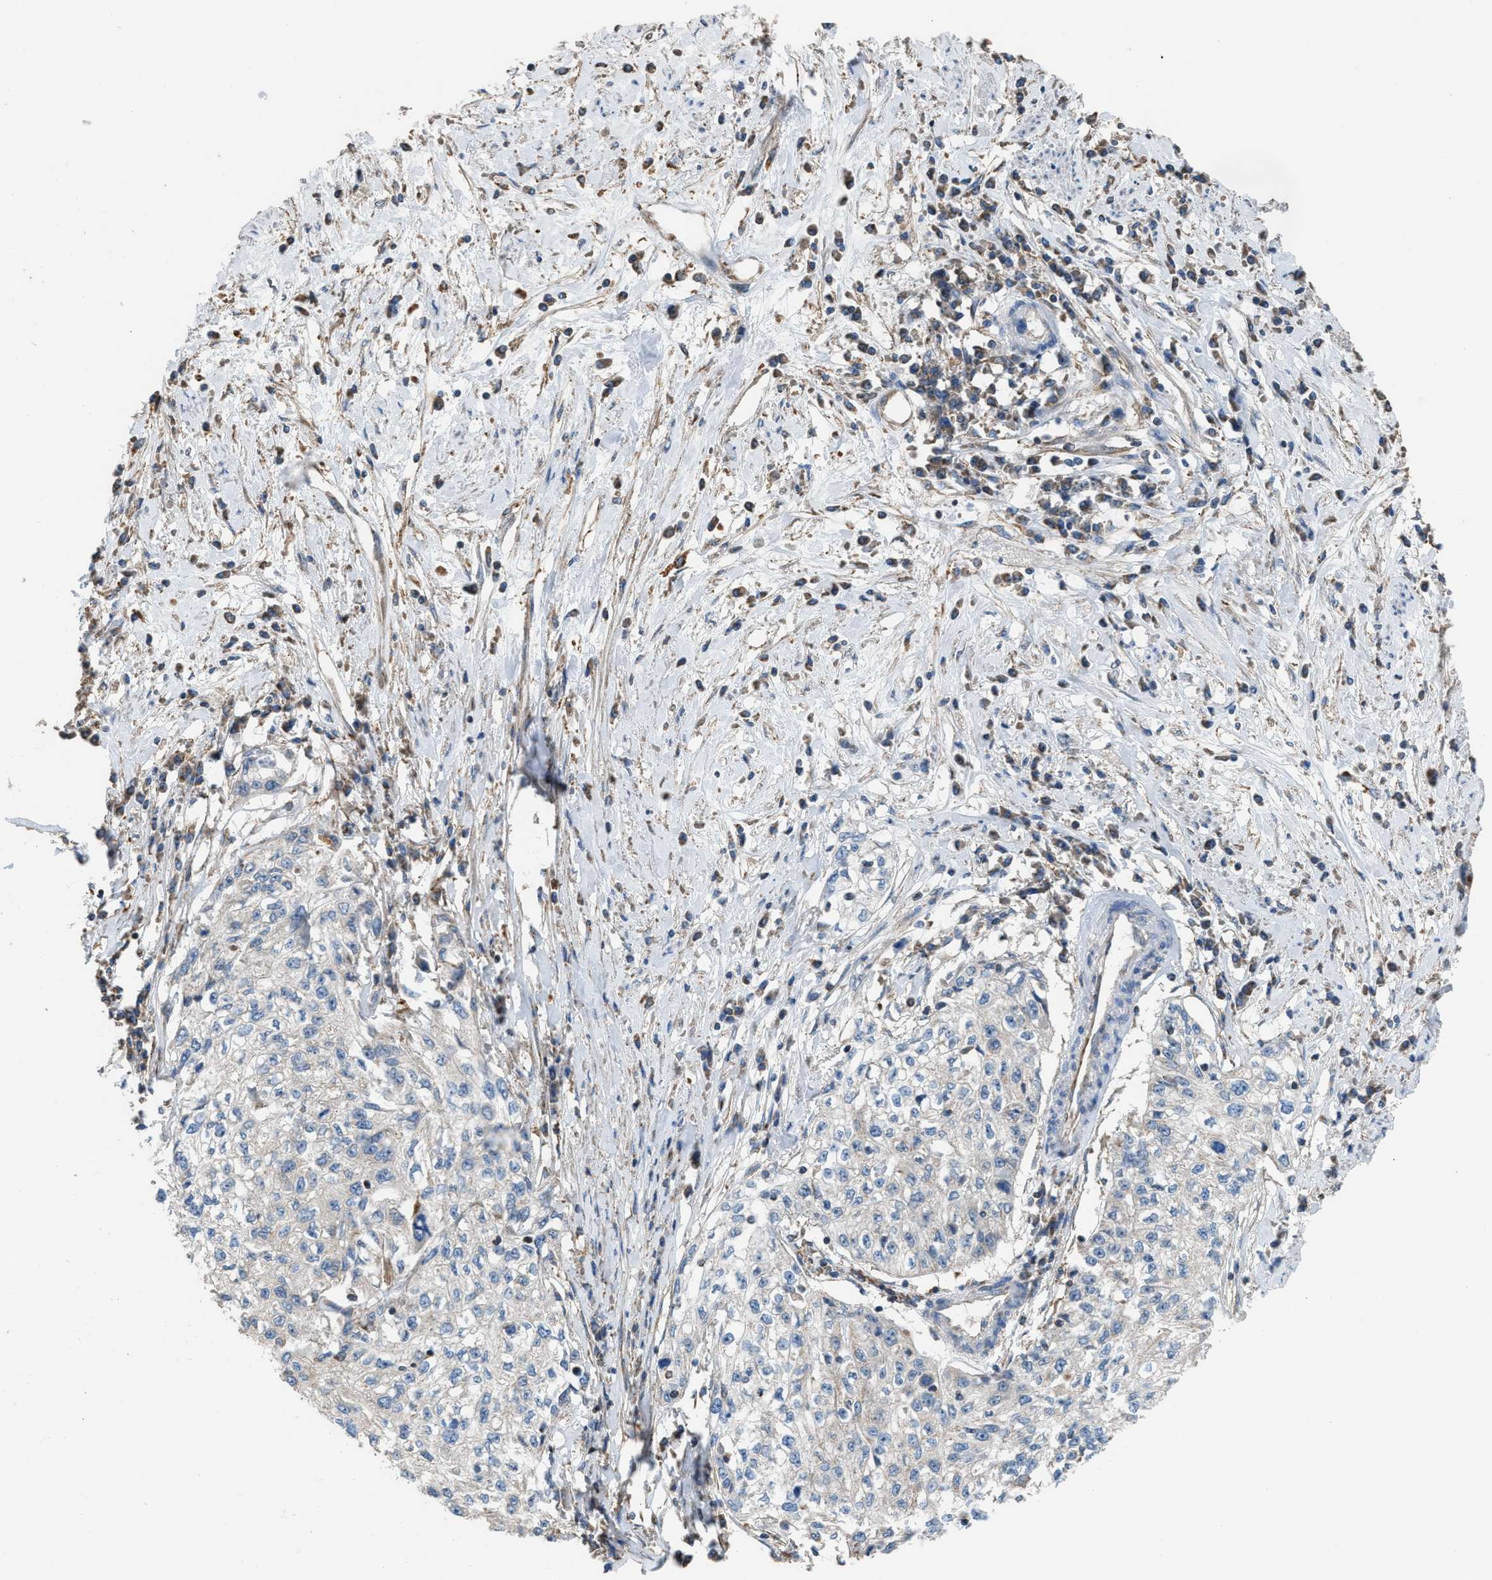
{"staining": {"intensity": "negative", "quantity": "none", "location": "none"}, "tissue": "cervical cancer", "cell_type": "Tumor cells", "image_type": "cancer", "snomed": [{"axis": "morphology", "description": "Squamous cell carcinoma, NOS"}, {"axis": "topography", "description": "Cervix"}], "caption": "This image is of cervical squamous cell carcinoma stained with immunohistochemistry (IHC) to label a protein in brown with the nuclei are counter-stained blue. There is no positivity in tumor cells.", "gene": "SLC10A3", "patient": {"sex": "female", "age": 57}}